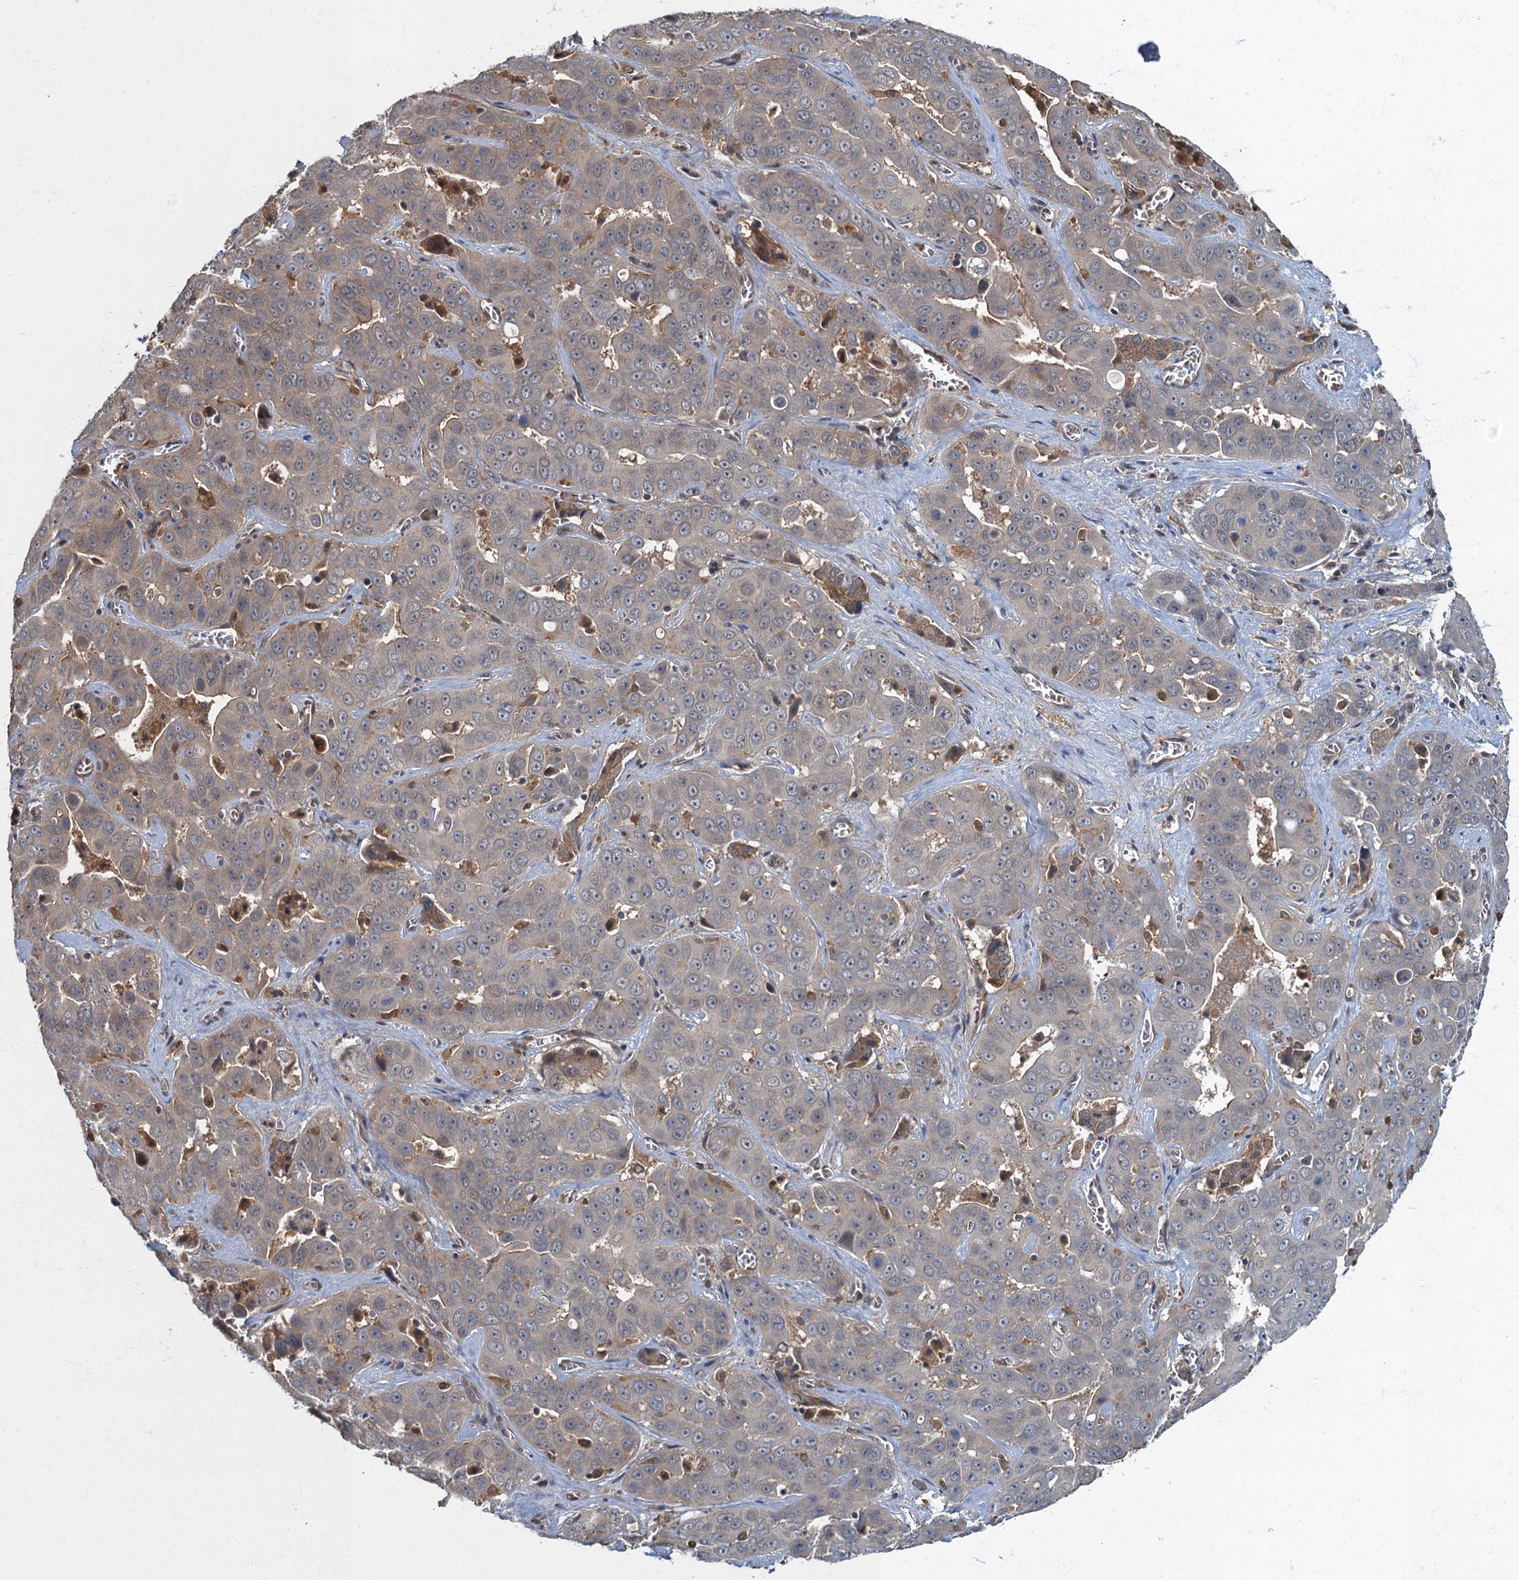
{"staining": {"intensity": "weak", "quantity": "25%-75%", "location": "cytoplasmic/membranous"}, "tissue": "liver cancer", "cell_type": "Tumor cells", "image_type": "cancer", "snomed": [{"axis": "morphology", "description": "Cholangiocarcinoma"}, {"axis": "topography", "description": "Liver"}], "caption": "Immunohistochemistry (IHC) micrograph of human liver cancer (cholangiocarcinoma) stained for a protein (brown), which reveals low levels of weak cytoplasmic/membranous positivity in approximately 25%-75% of tumor cells.", "gene": "TBCK", "patient": {"sex": "female", "age": 52}}